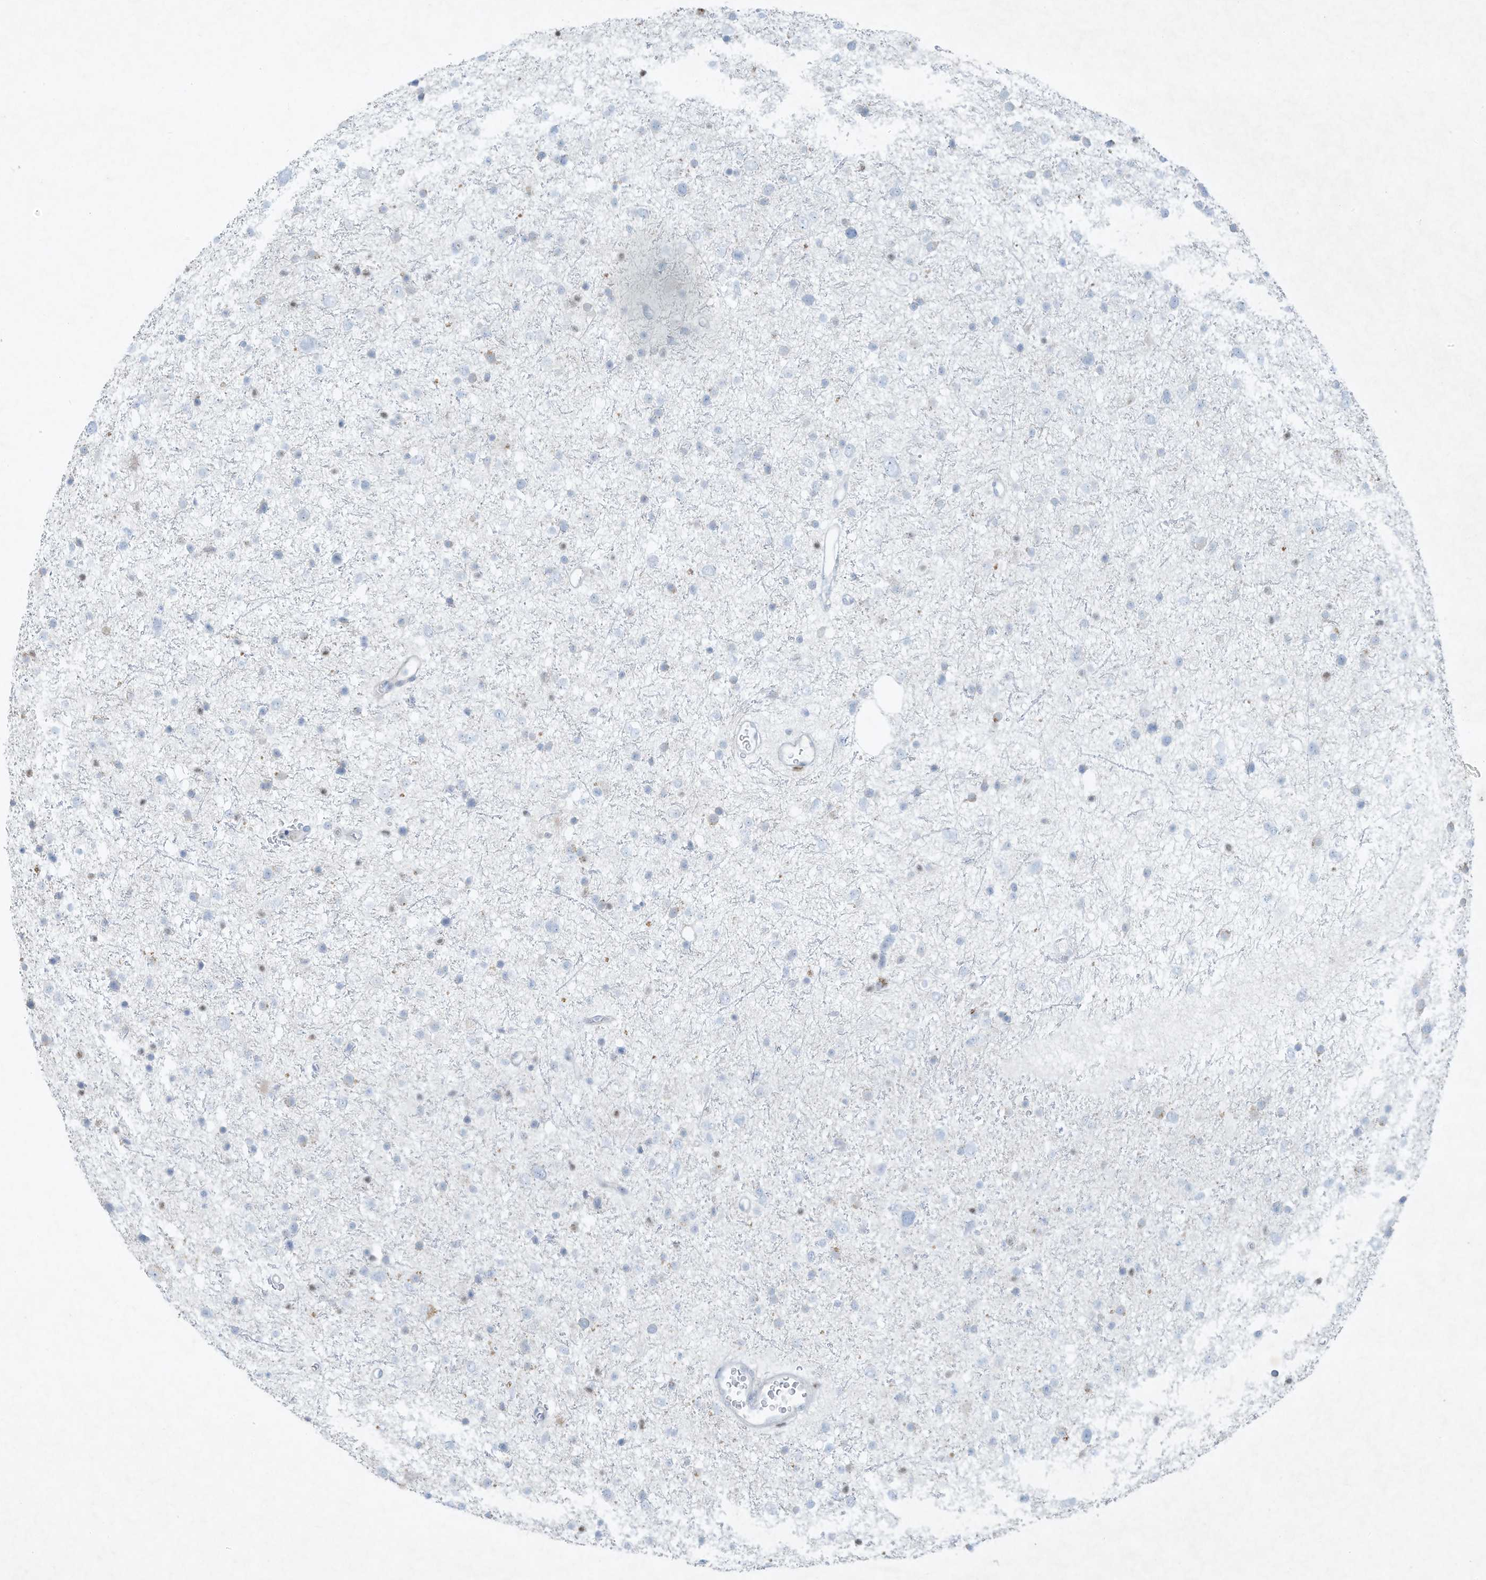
{"staining": {"intensity": "negative", "quantity": "none", "location": "none"}, "tissue": "glioma", "cell_type": "Tumor cells", "image_type": "cancer", "snomed": [{"axis": "morphology", "description": "Glioma, malignant, Low grade"}, {"axis": "topography", "description": "Brain"}], "caption": "The micrograph shows no staining of tumor cells in malignant glioma (low-grade). (Stains: DAB immunohistochemistry (IHC) with hematoxylin counter stain, Microscopy: brightfield microscopy at high magnification).", "gene": "TUBE1", "patient": {"sex": "female", "age": 37}}